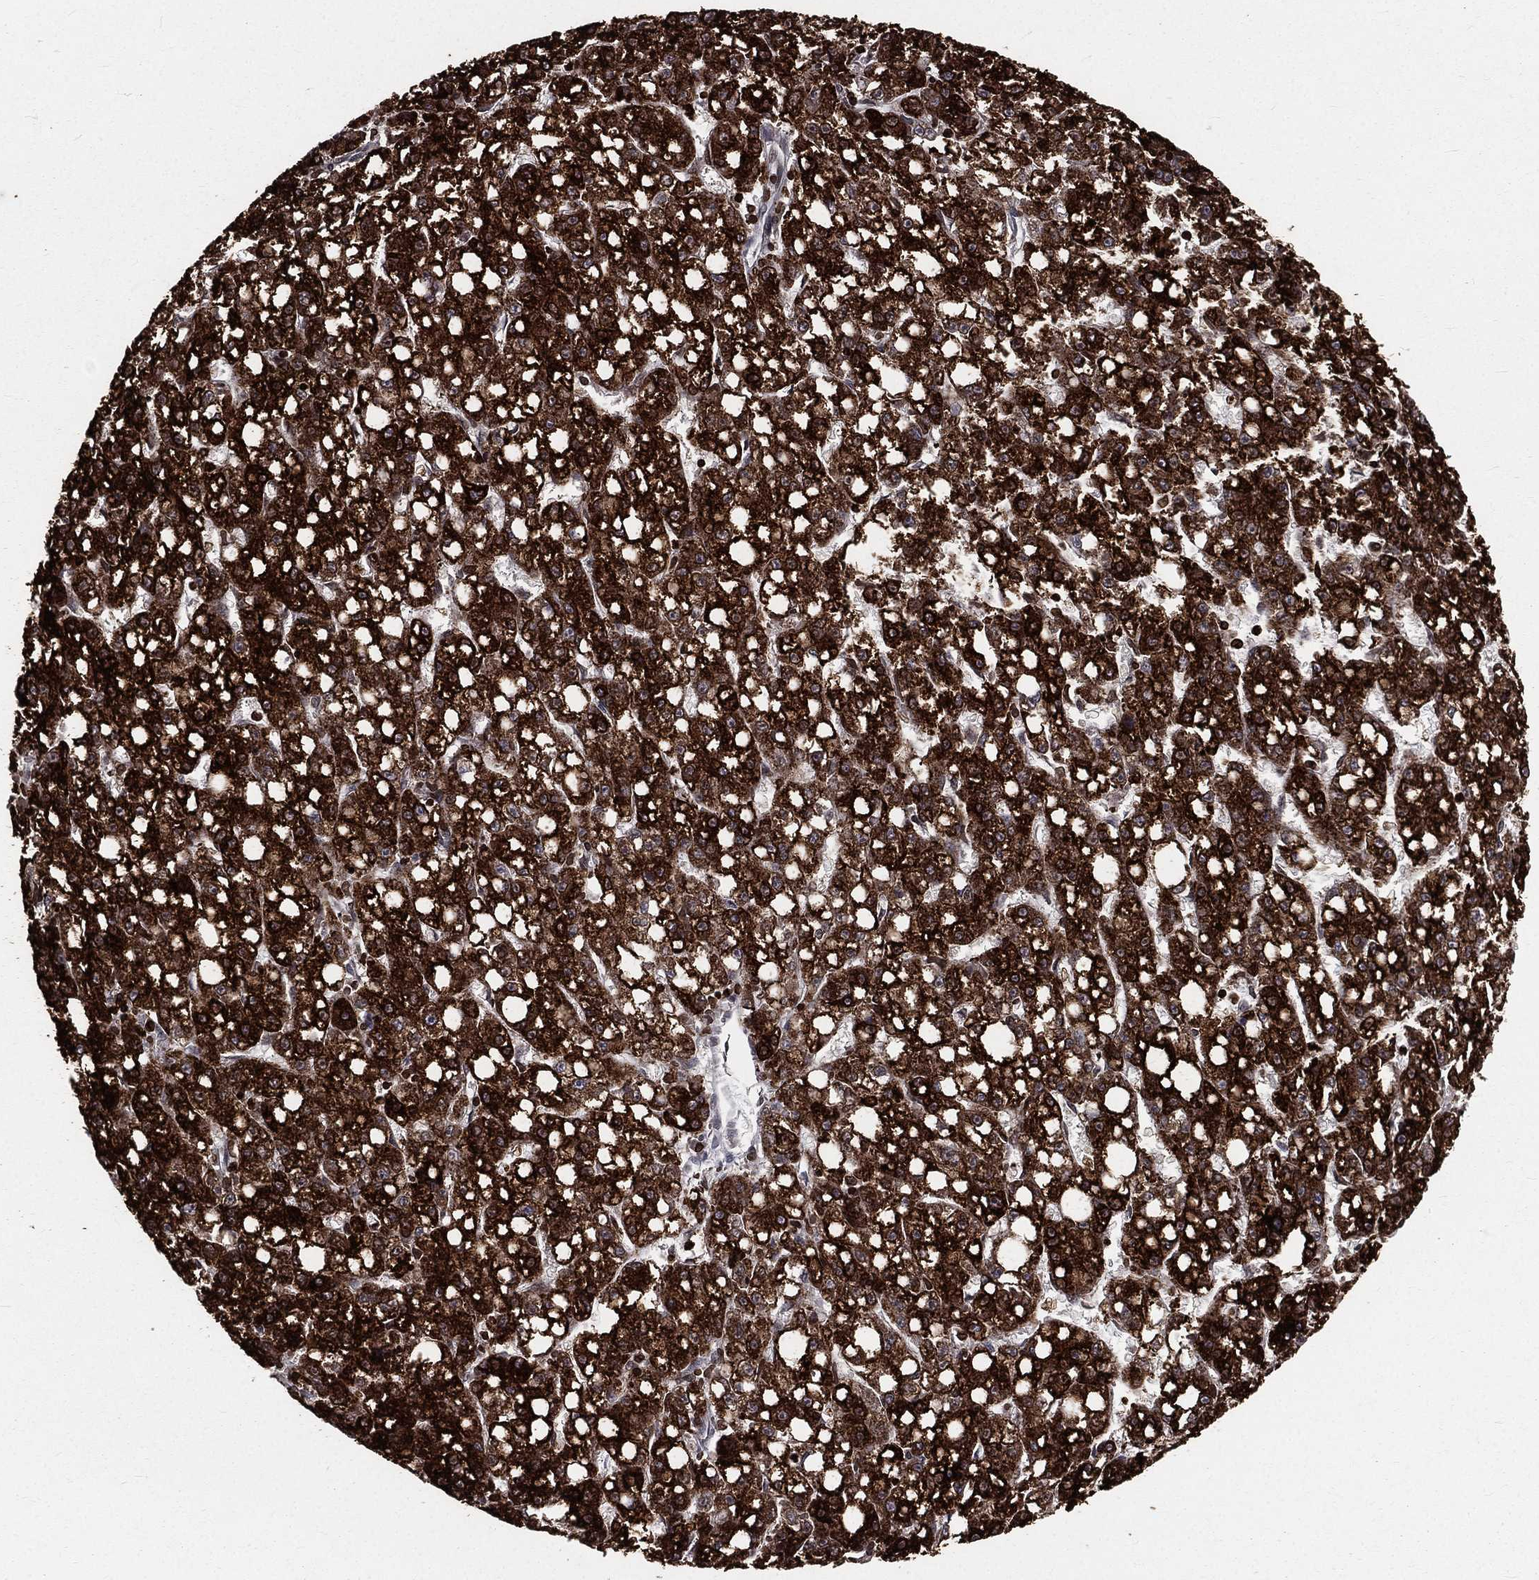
{"staining": {"intensity": "strong", "quantity": ">75%", "location": "cytoplasmic/membranous"}, "tissue": "liver cancer", "cell_type": "Tumor cells", "image_type": "cancer", "snomed": [{"axis": "morphology", "description": "Carcinoma, Hepatocellular, NOS"}, {"axis": "topography", "description": "Liver"}], "caption": "Tumor cells demonstrate high levels of strong cytoplasmic/membranous expression in about >75% of cells in liver hepatocellular carcinoma. Immunohistochemistry stains the protein of interest in brown and the nuclei are stained blue.", "gene": "LBR", "patient": {"sex": "female", "age": 65}}